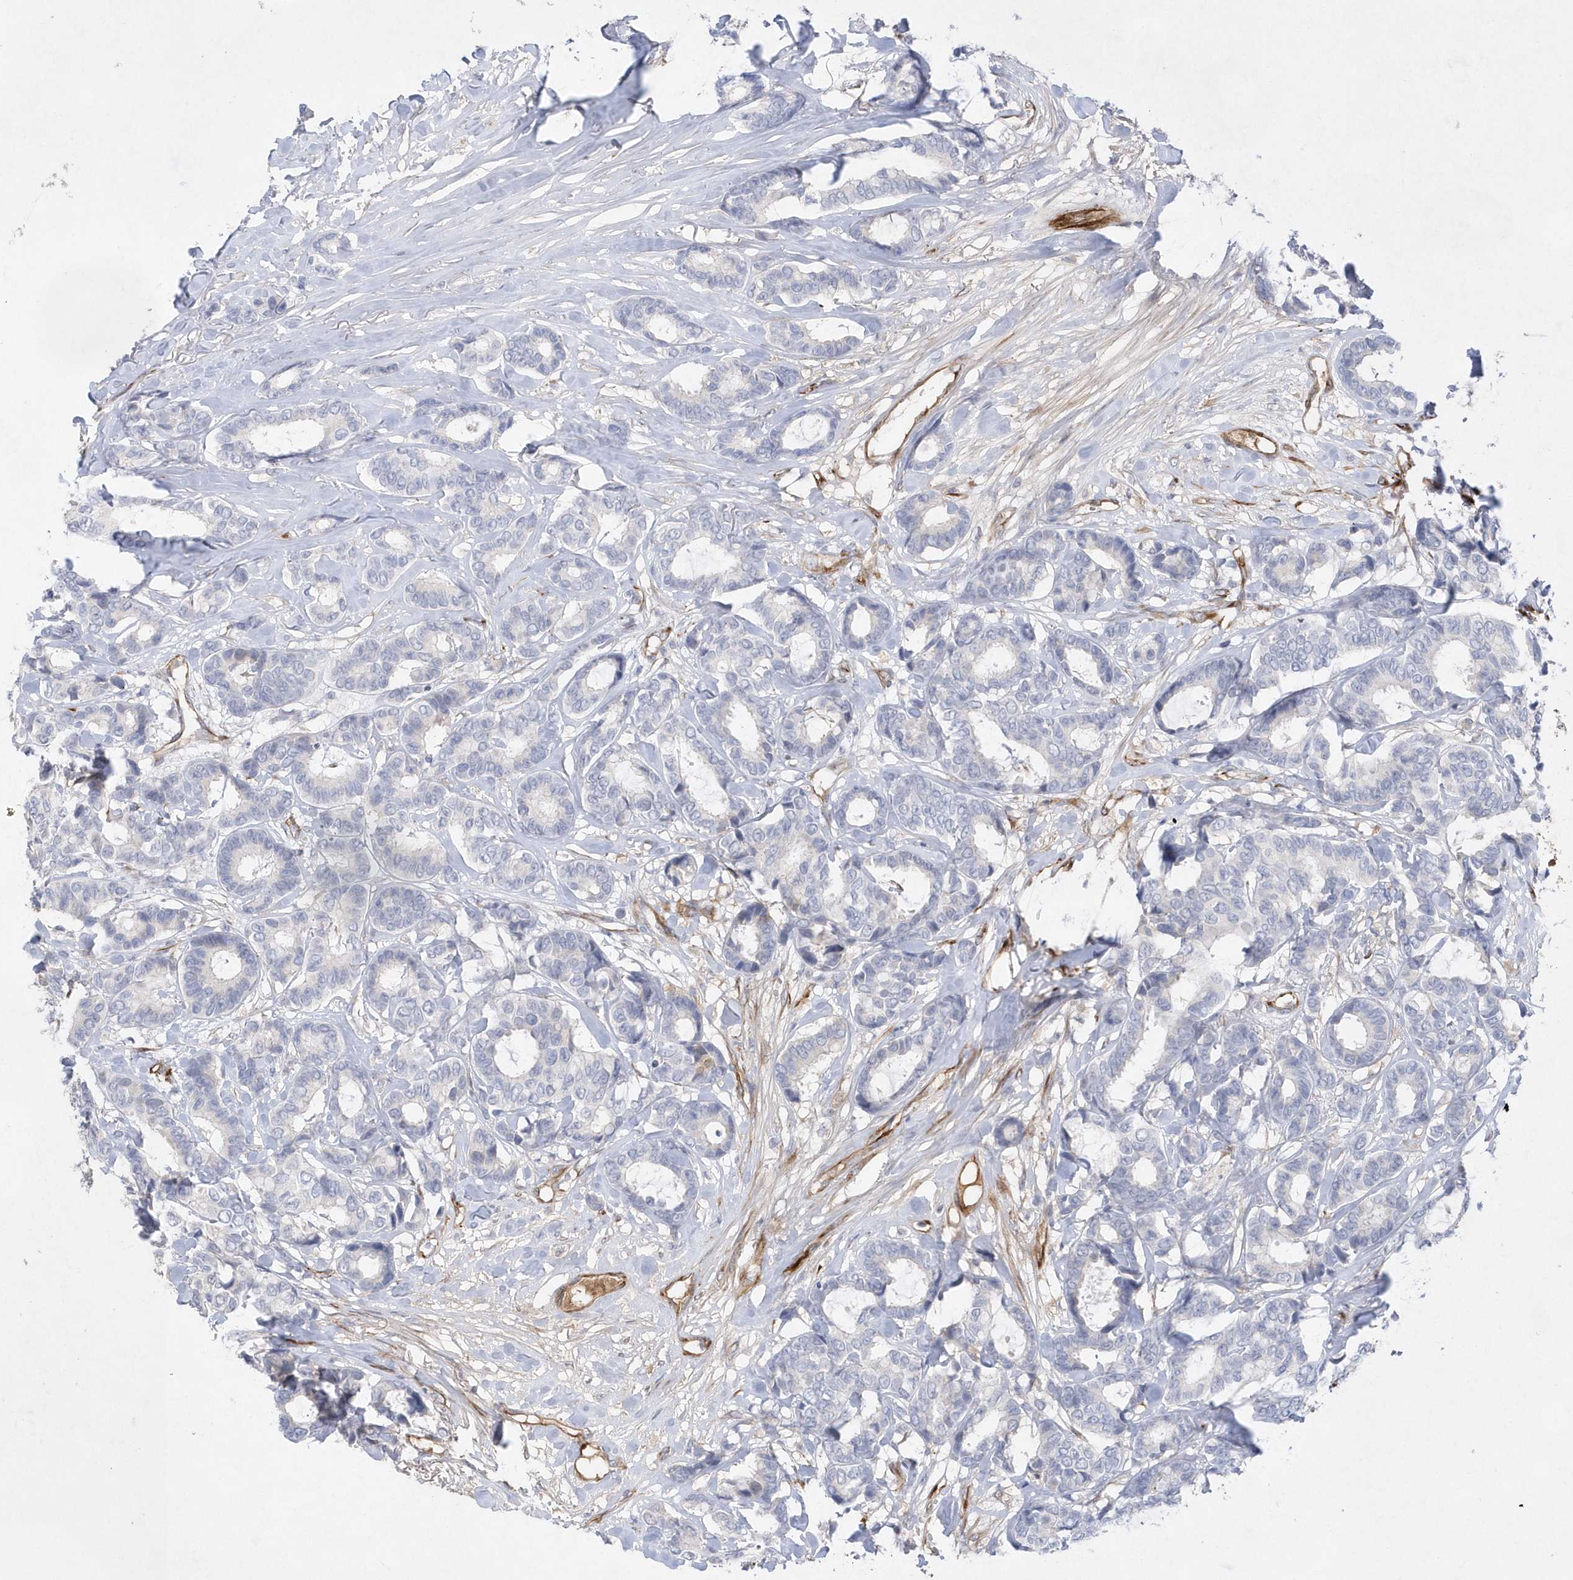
{"staining": {"intensity": "negative", "quantity": "none", "location": "none"}, "tissue": "breast cancer", "cell_type": "Tumor cells", "image_type": "cancer", "snomed": [{"axis": "morphology", "description": "Duct carcinoma"}, {"axis": "topography", "description": "Breast"}], "caption": "This is a photomicrograph of immunohistochemistry staining of breast intraductal carcinoma, which shows no staining in tumor cells.", "gene": "TMEM132B", "patient": {"sex": "female", "age": 87}}